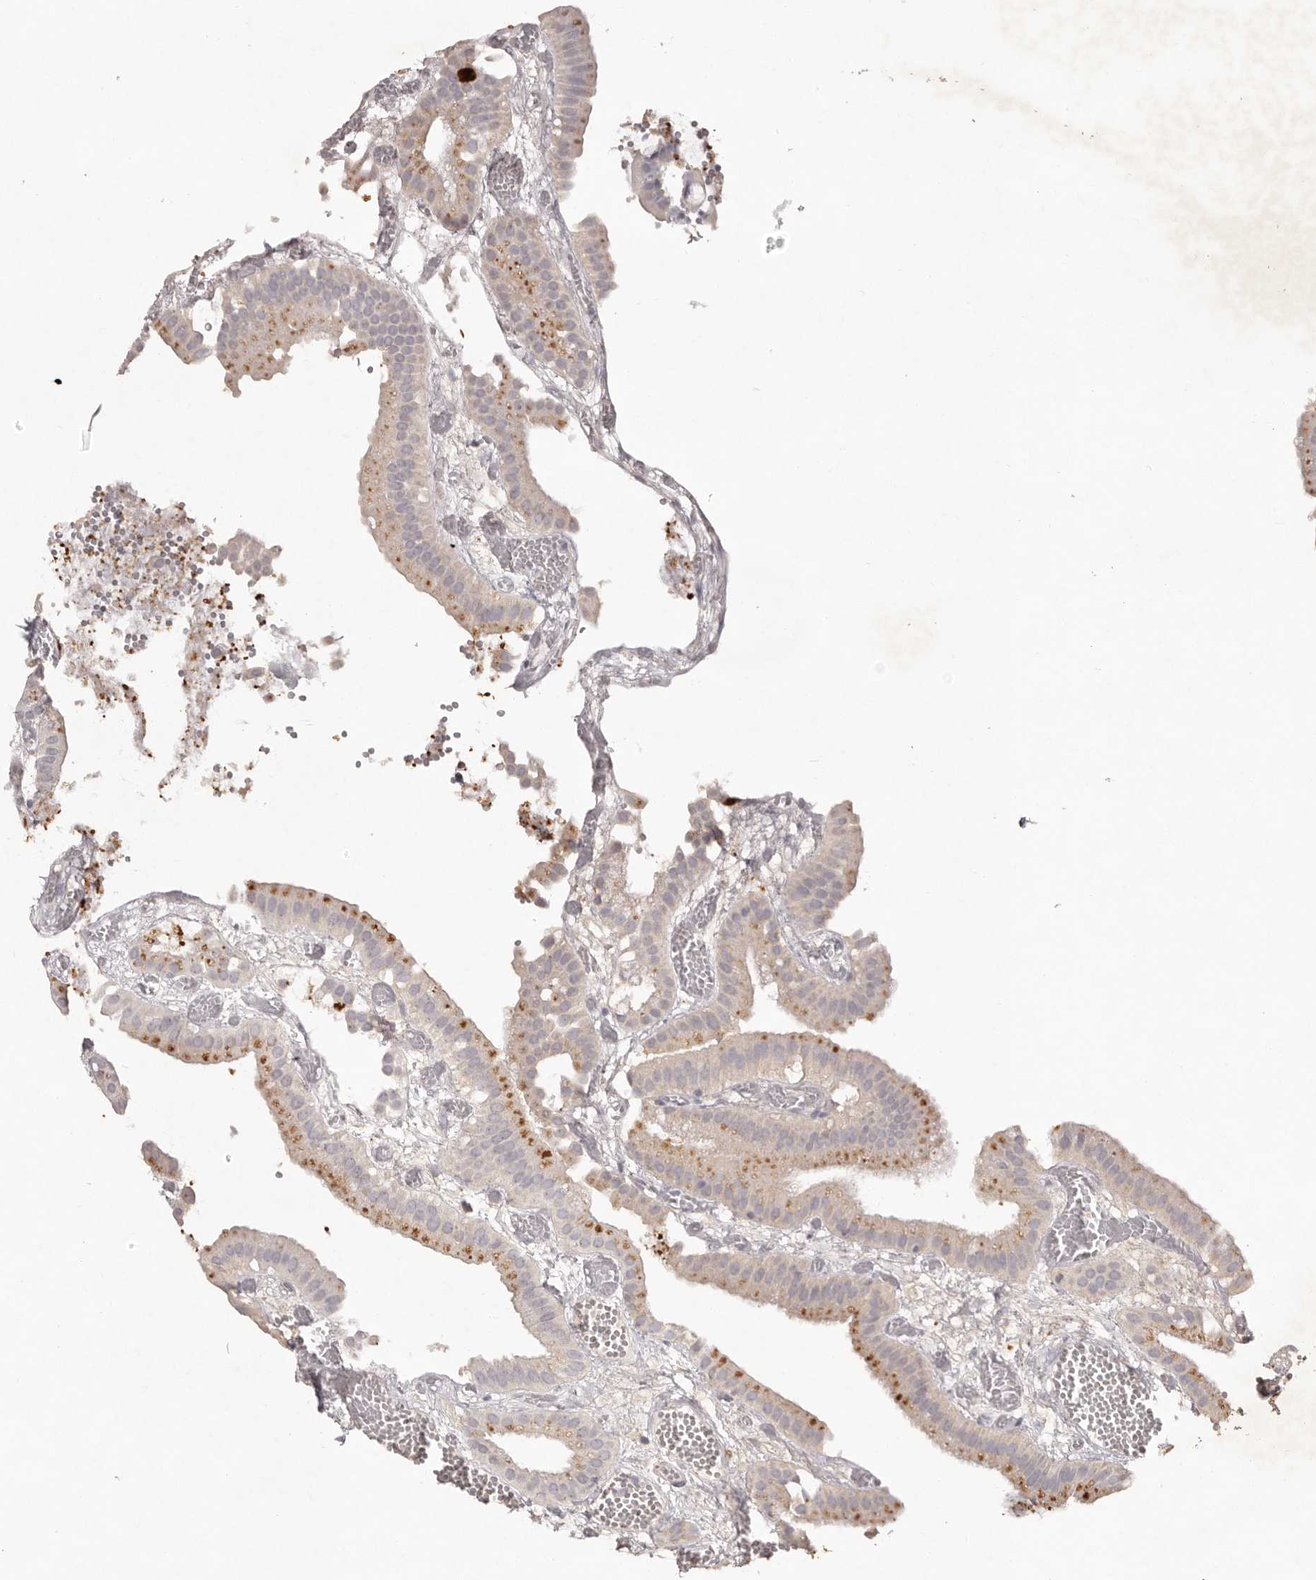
{"staining": {"intensity": "moderate", "quantity": "25%-75%", "location": "cytoplasmic/membranous"}, "tissue": "gallbladder", "cell_type": "Glandular cells", "image_type": "normal", "snomed": [{"axis": "morphology", "description": "Normal tissue, NOS"}, {"axis": "topography", "description": "Gallbladder"}], "caption": "A medium amount of moderate cytoplasmic/membranous staining is seen in approximately 25%-75% of glandular cells in unremarkable gallbladder.", "gene": "SCUBE2", "patient": {"sex": "female", "age": 64}}